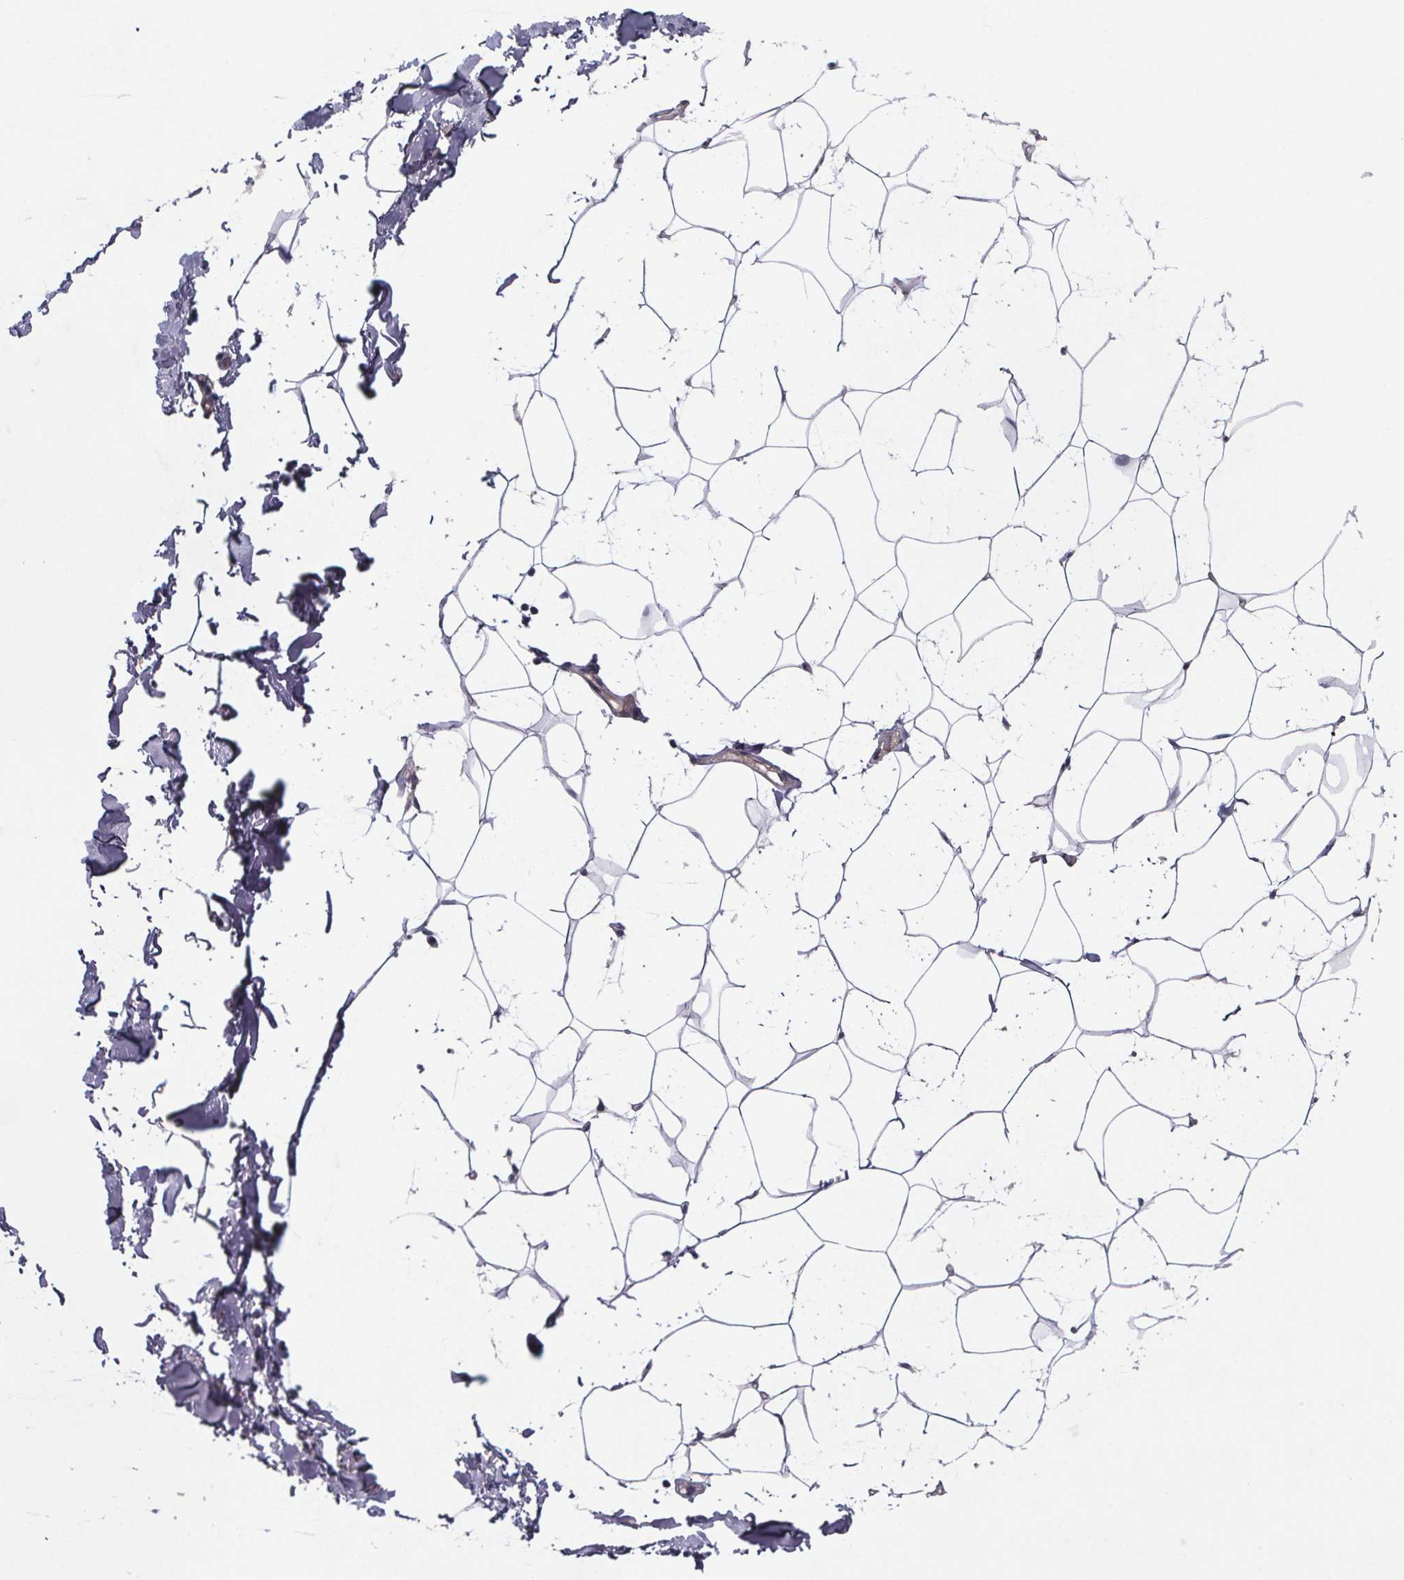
{"staining": {"intensity": "weak", "quantity": "<25%", "location": "cytoplasmic/membranous"}, "tissue": "breast", "cell_type": "Adipocytes", "image_type": "normal", "snomed": [{"axis": "morphology", "description": "Normal tissue, NOS"}, {"axis": "topography", "description": "Breast"}], "caption": "High magnification brightfield microscopy of unremarkable breast stained with DAB (3,3'-diaminobenzidine) (brown) and counterstained with hematoxylin (blue): adipocytes show no significant positivity. The staining is performed using DAB (3,3'-diaminobenzidine) brown chromogen with nuclei counter-stained in using hematoxylin.", "gene": "PALLD", "patient": {"sex": "female", "age": 32}}